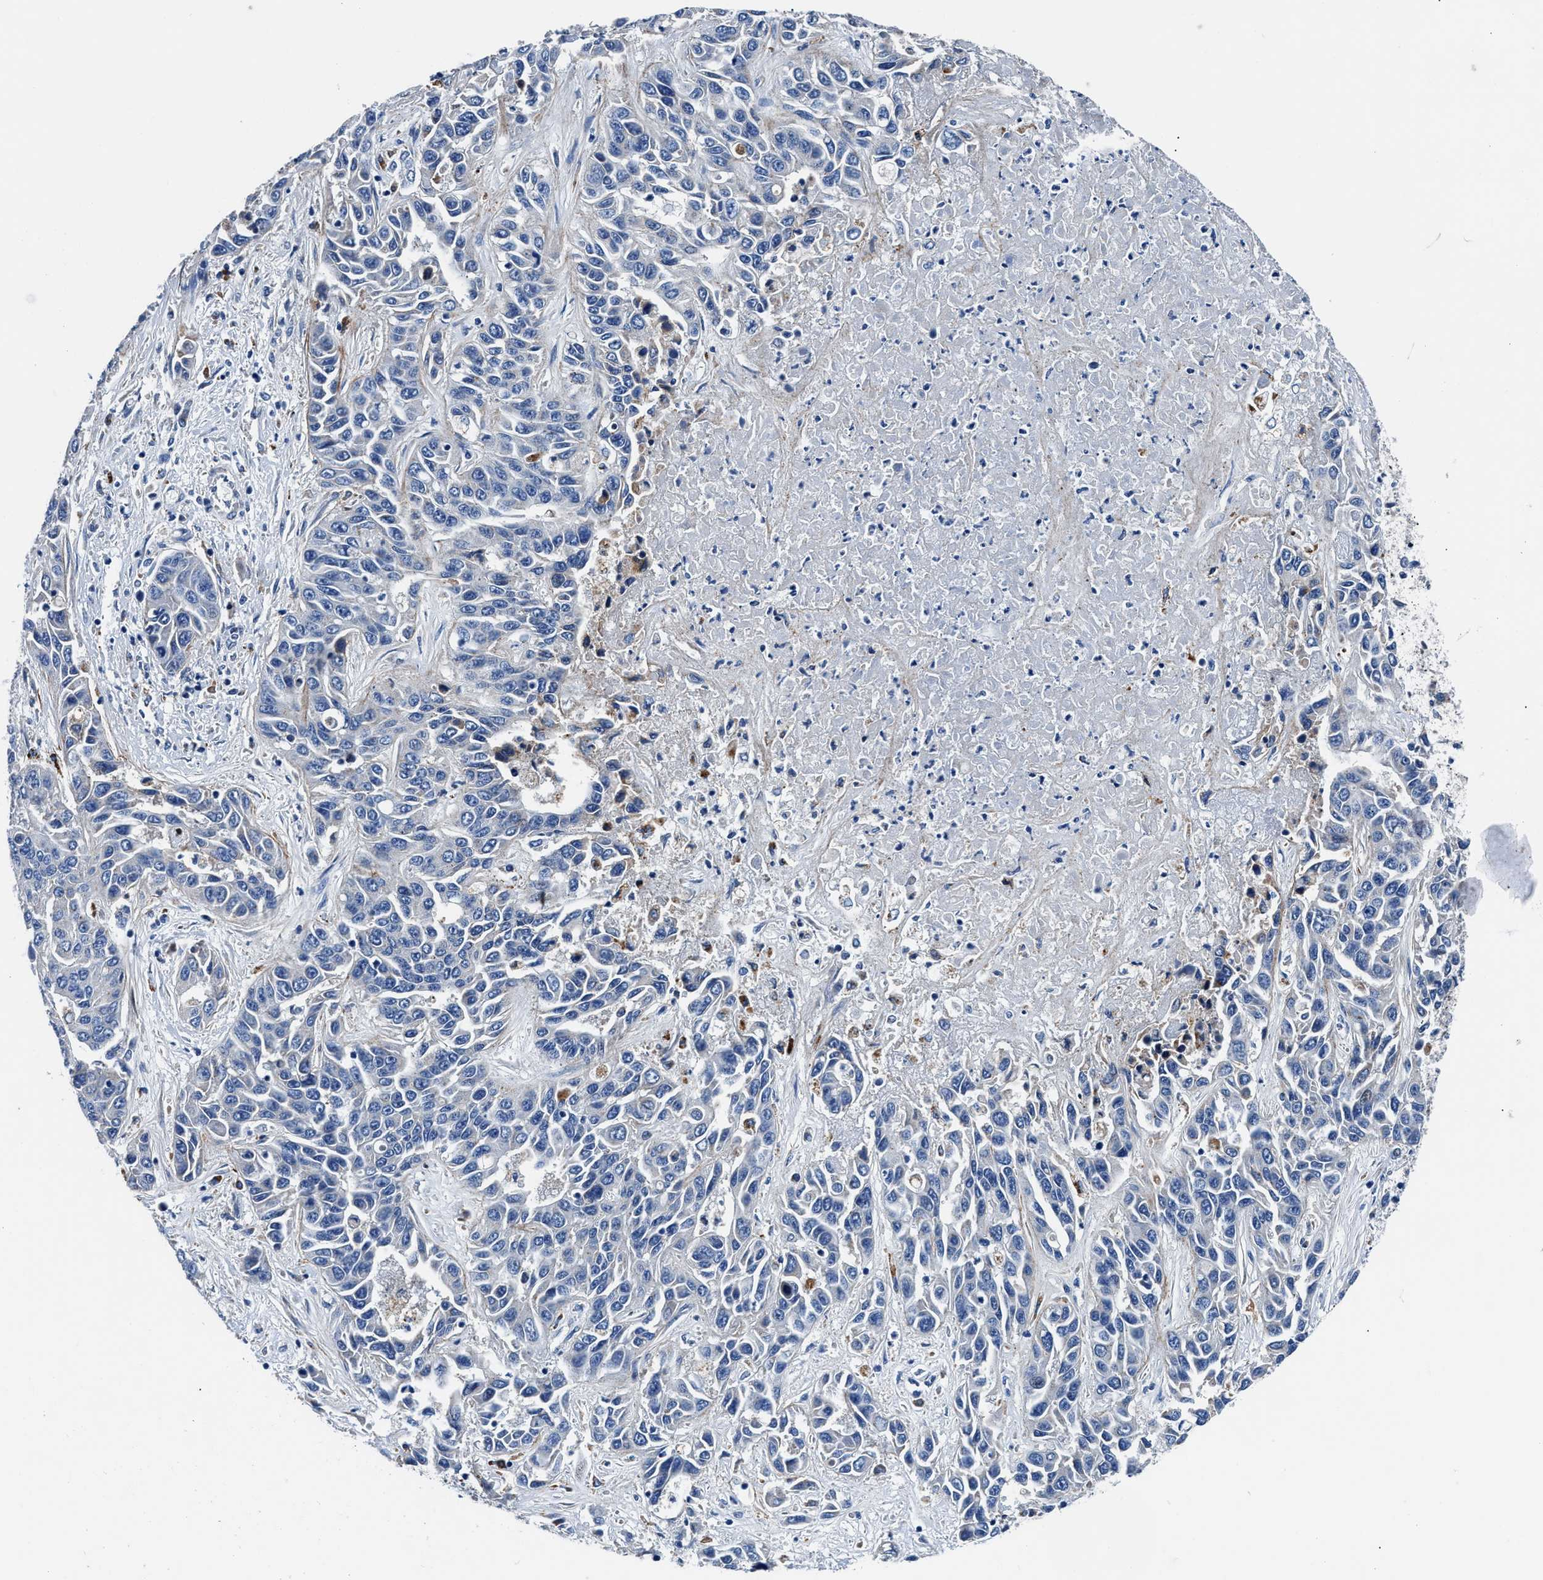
{"staining": {"intensity": "negative", "quantity": "none", "location": "none"}, "tissue": "liver cancer", "cell_type": "Tumor cells", "image_type": "cancer", "snomed": [{"axis": "morphology", "description": "Cholangiocarcinoma"}, {"axis": "topography", "description": "Liver"}], "caption": "An image of cholangiocarcinoma (liver) stained for a protein shows no brown staining in tumor cells.", "gene": "DAG1", "patient": {"sex": "female", "age": 52}}